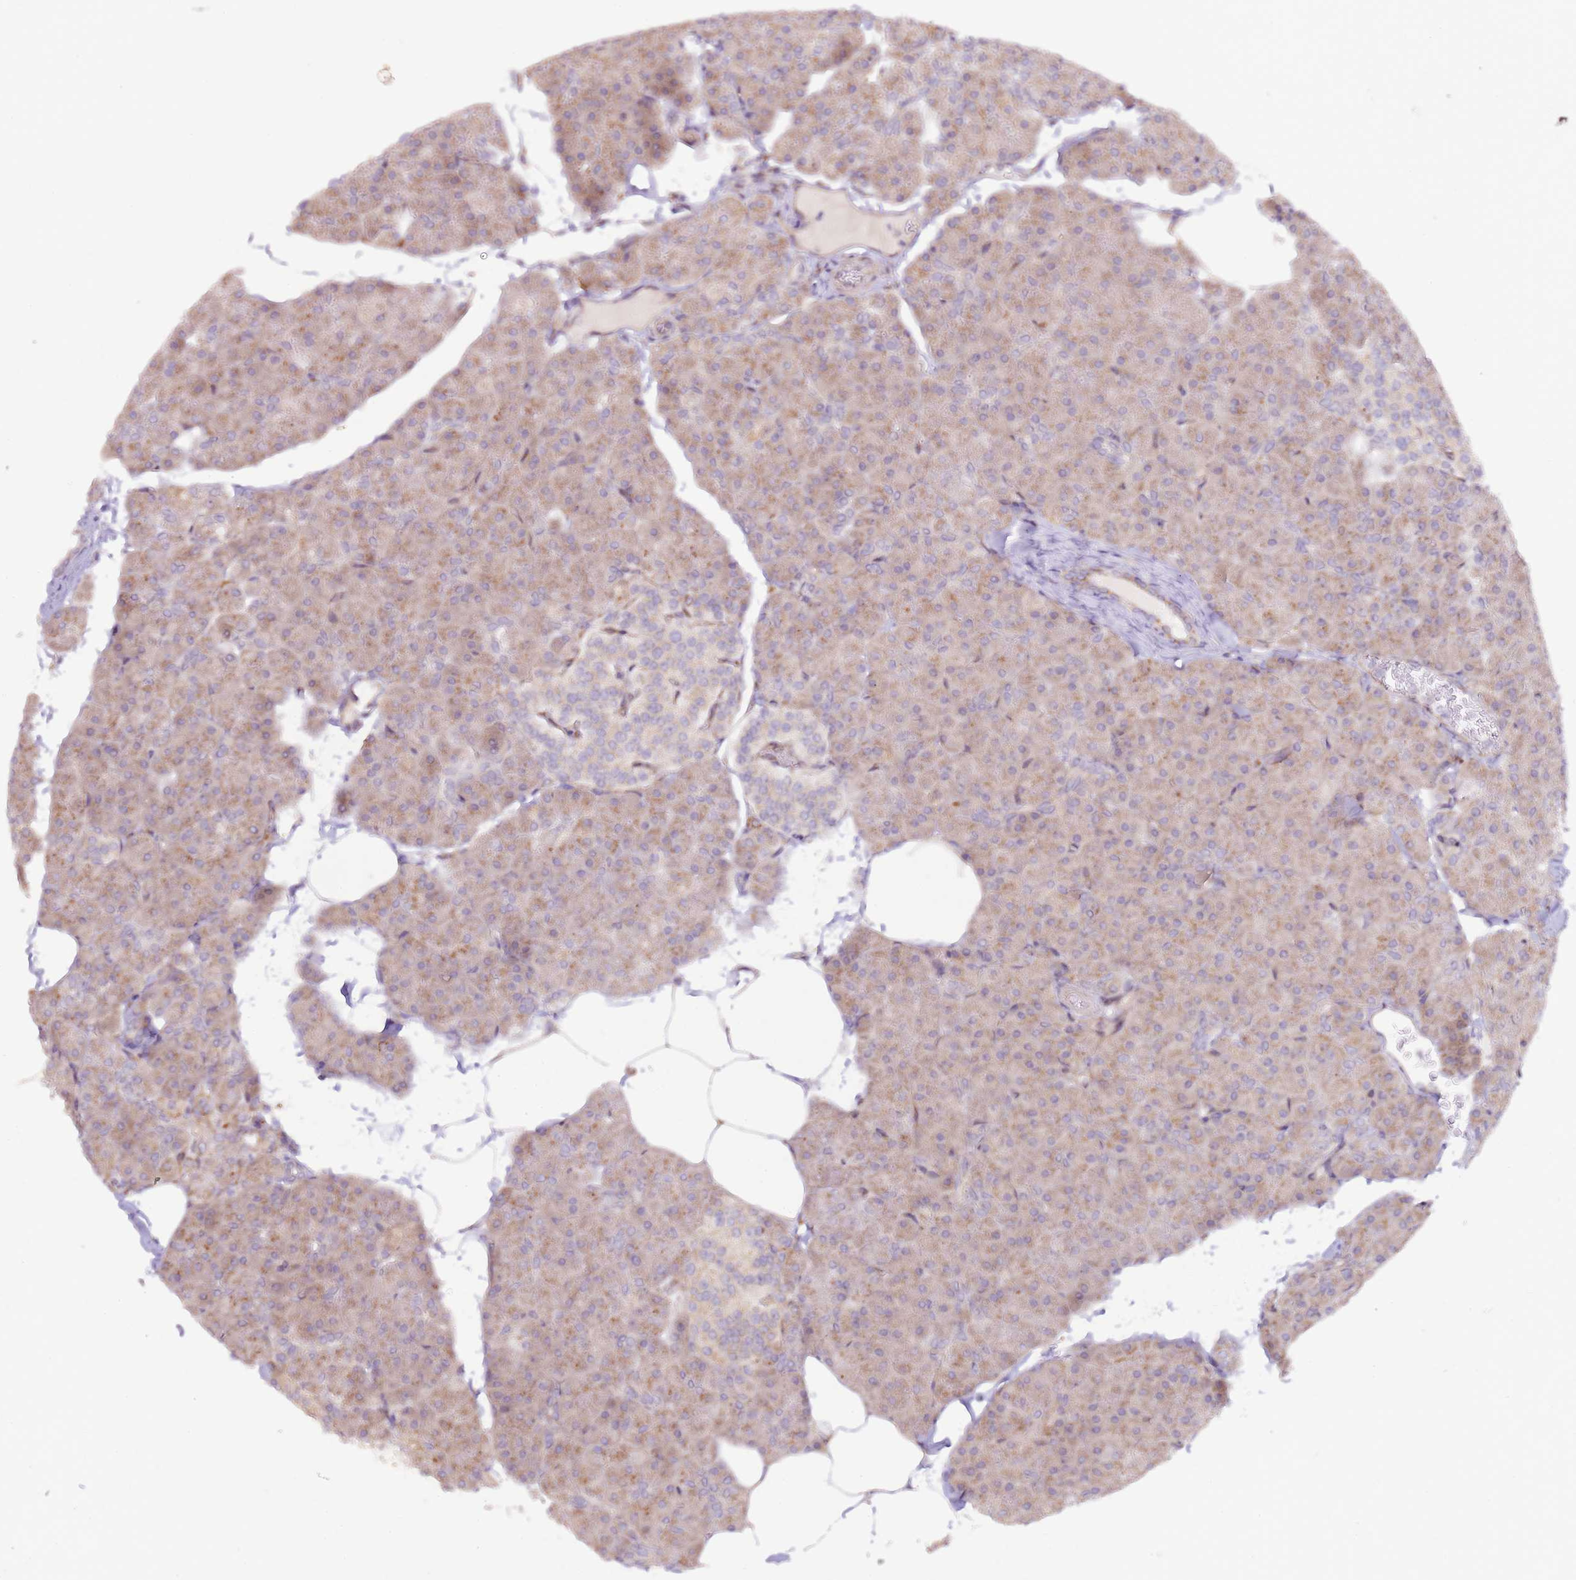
{"staining": {"intensity": "moderate", "quantity": ">75%", "location": "cytoplasmic/membranous"}, "tissue": "pancreas", "cell_type": "Exocrine glandular cells", "image_type": "normal", "snomed": [{"axis": "morphology", "description": "Normal tissue, NOS"}, {"axis": "topography", "description": "Pancreas"}], "caption": "The photomicrograph reveals a brown stain indicating the presence of a protein in the cytoplasmic/membranous of exocrine glandular cells in pancreas.", "gene": "GRAP", "patient": {"sex": "male", "age": 35}}